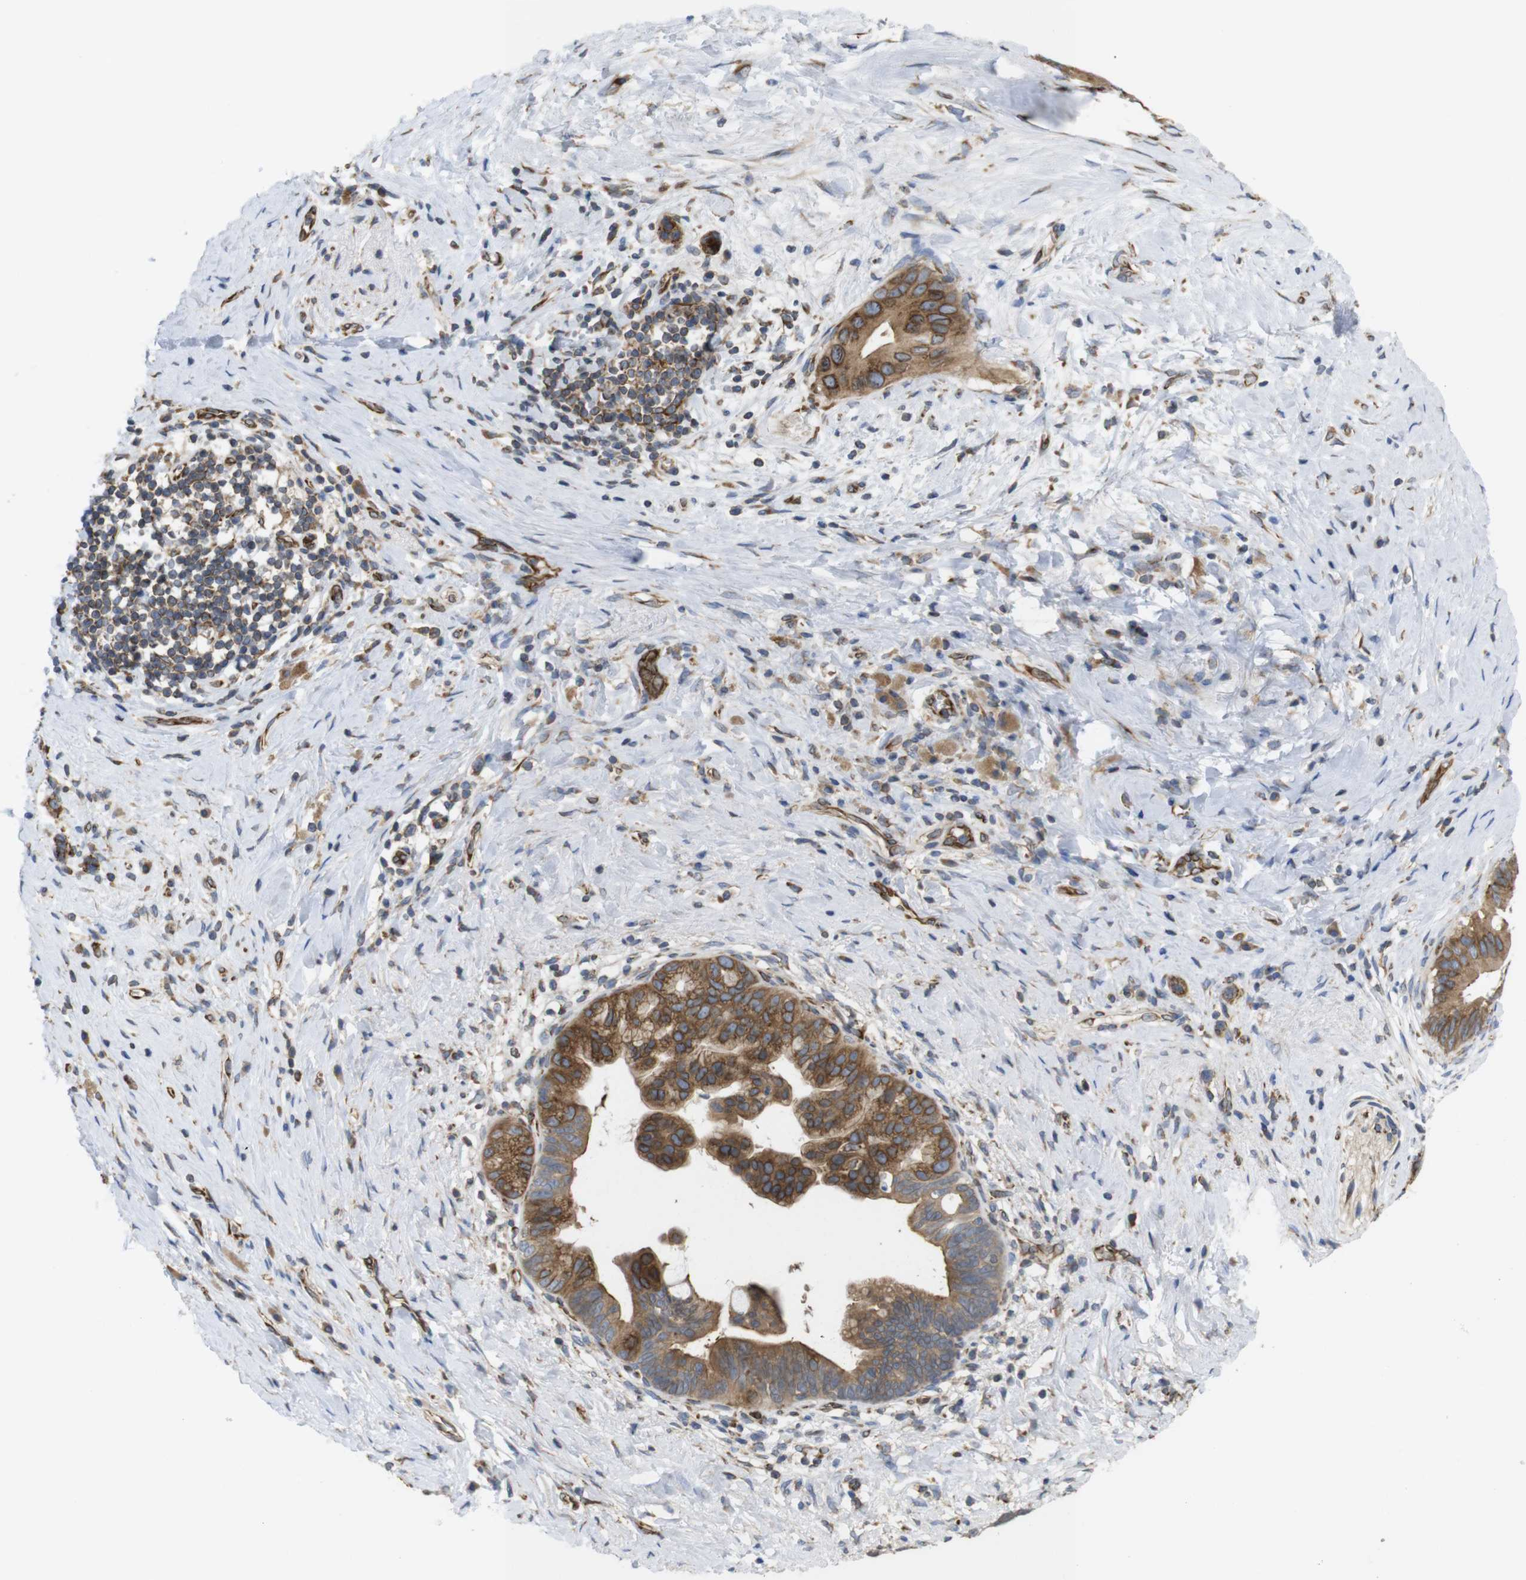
{"staining": {"intensity": "strong", "quantity": "25%-75%", "location": "cytoplasmic/membranous"}, "tissue": "pancreatic cancer", "cell_type": "Tumor cells", "image_type": "cancer", "snomed": [{"axis": "morphology", "description": "Adenocarcinoma, NOS"}, {"axis": "topography", "description": "Pancreas"}], "caption": "Immunohistochemistry (IHC) micrograph of pancreatic adenocarcinoma stained for a protein (brown), which demonstrates high levels of strong cytoplasmic/membranous expression in about 25%-75% of tumor cells.", "gene": "PCNX2", "patient": {"sex": "male", "age": 55}}